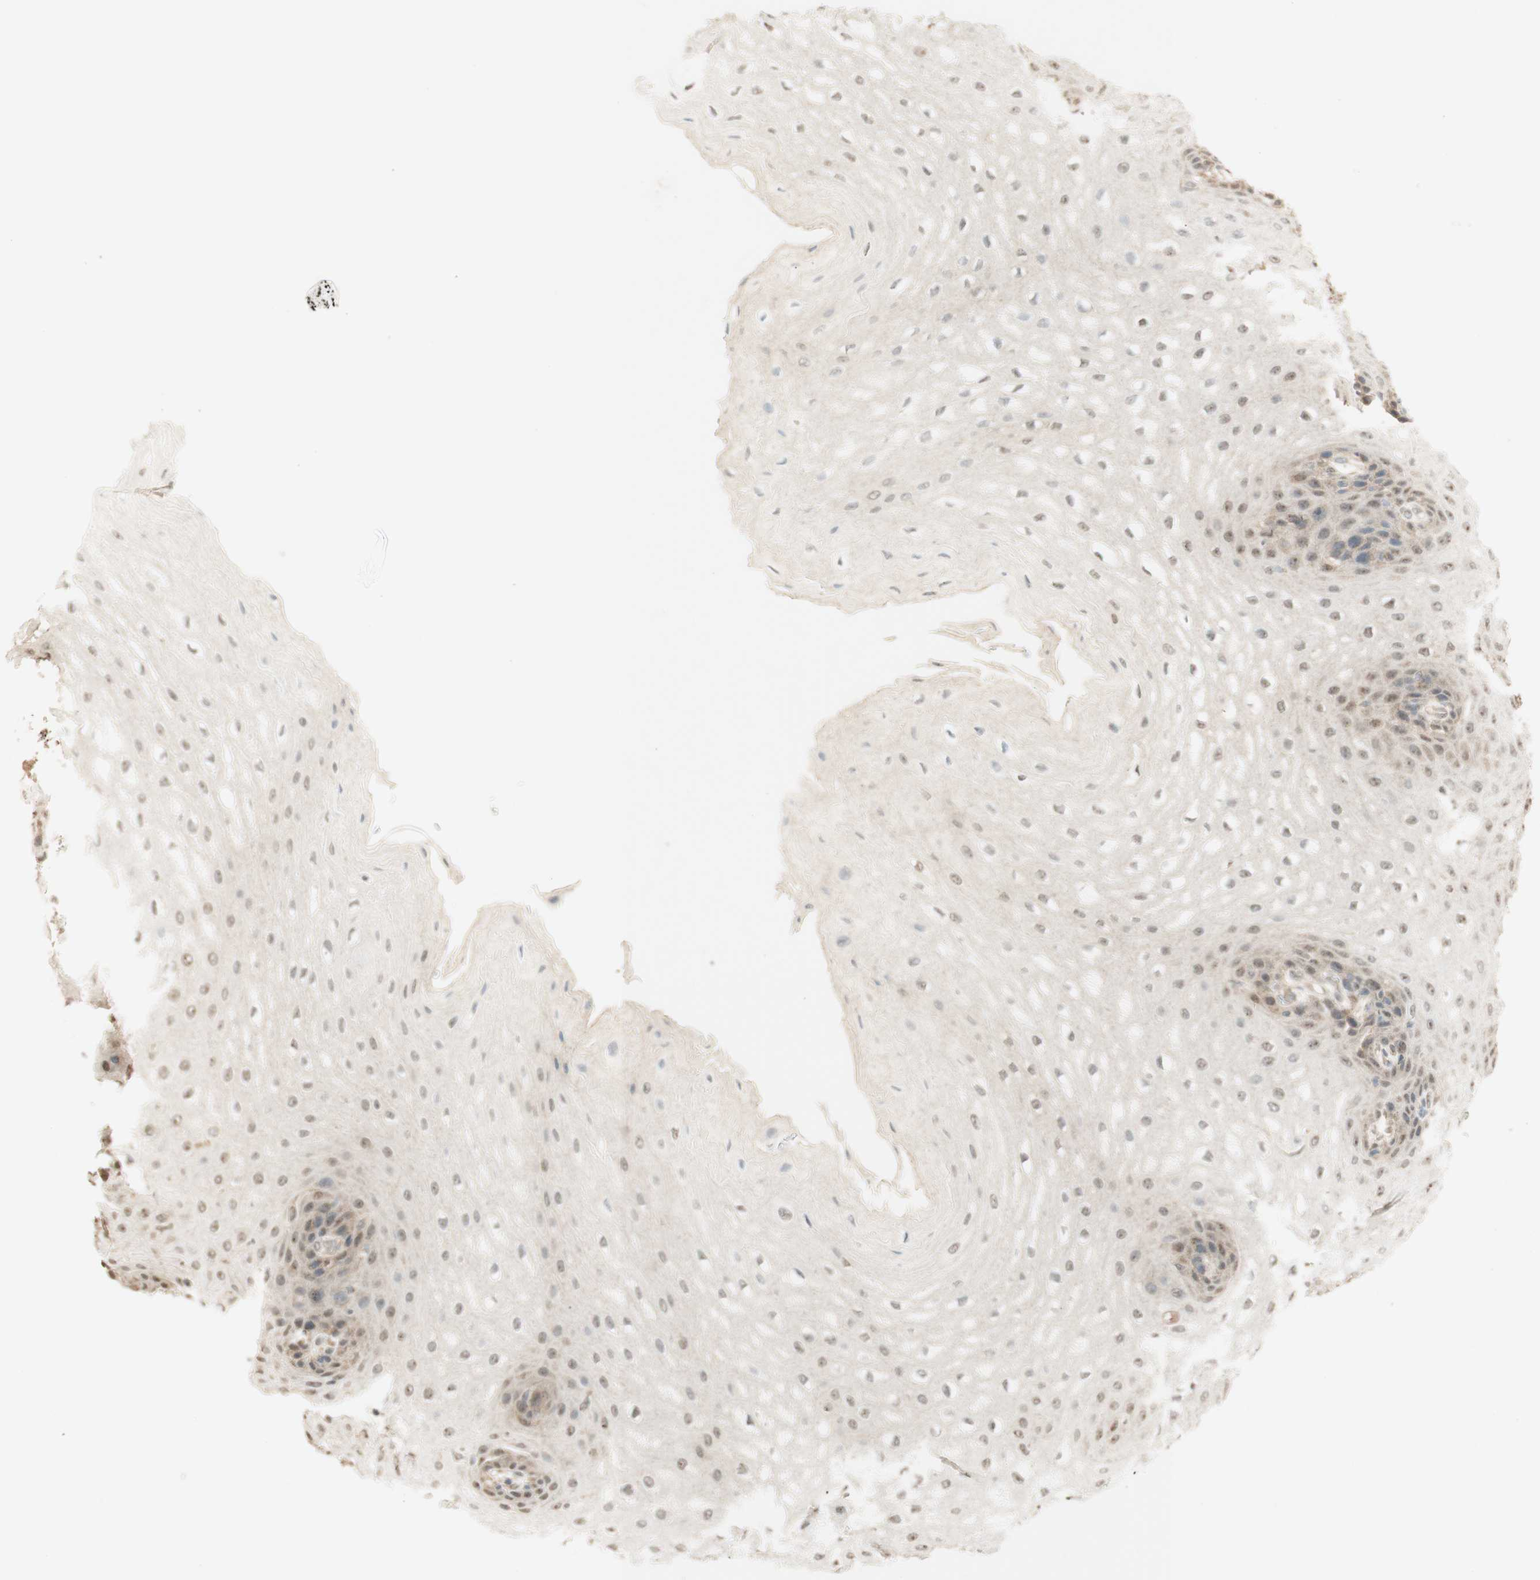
{"staining": {"intensity": "weak", "quantity": "25%-75%", "location": "nuclear"}, "tissue": "esophagus", "cell_type": "Squamous epithelial cells", "image_type": "normal", "snomed": [{"axis": "morphology", "description": "Normal tissue, NOS"}, {"axis": "topography", "description": "Esophagus"}], "caption": "This photomicrograph demonstrates benign esophagus stained with immunohistochemistry (IHC) to label a protein in brown. The nuclear of squamous epithelial cells show weak positivity for the protein. Nuclei are counter-stained blue.", "gene": "SPINT2", "patient": {"sex": "male", "age": 54}}